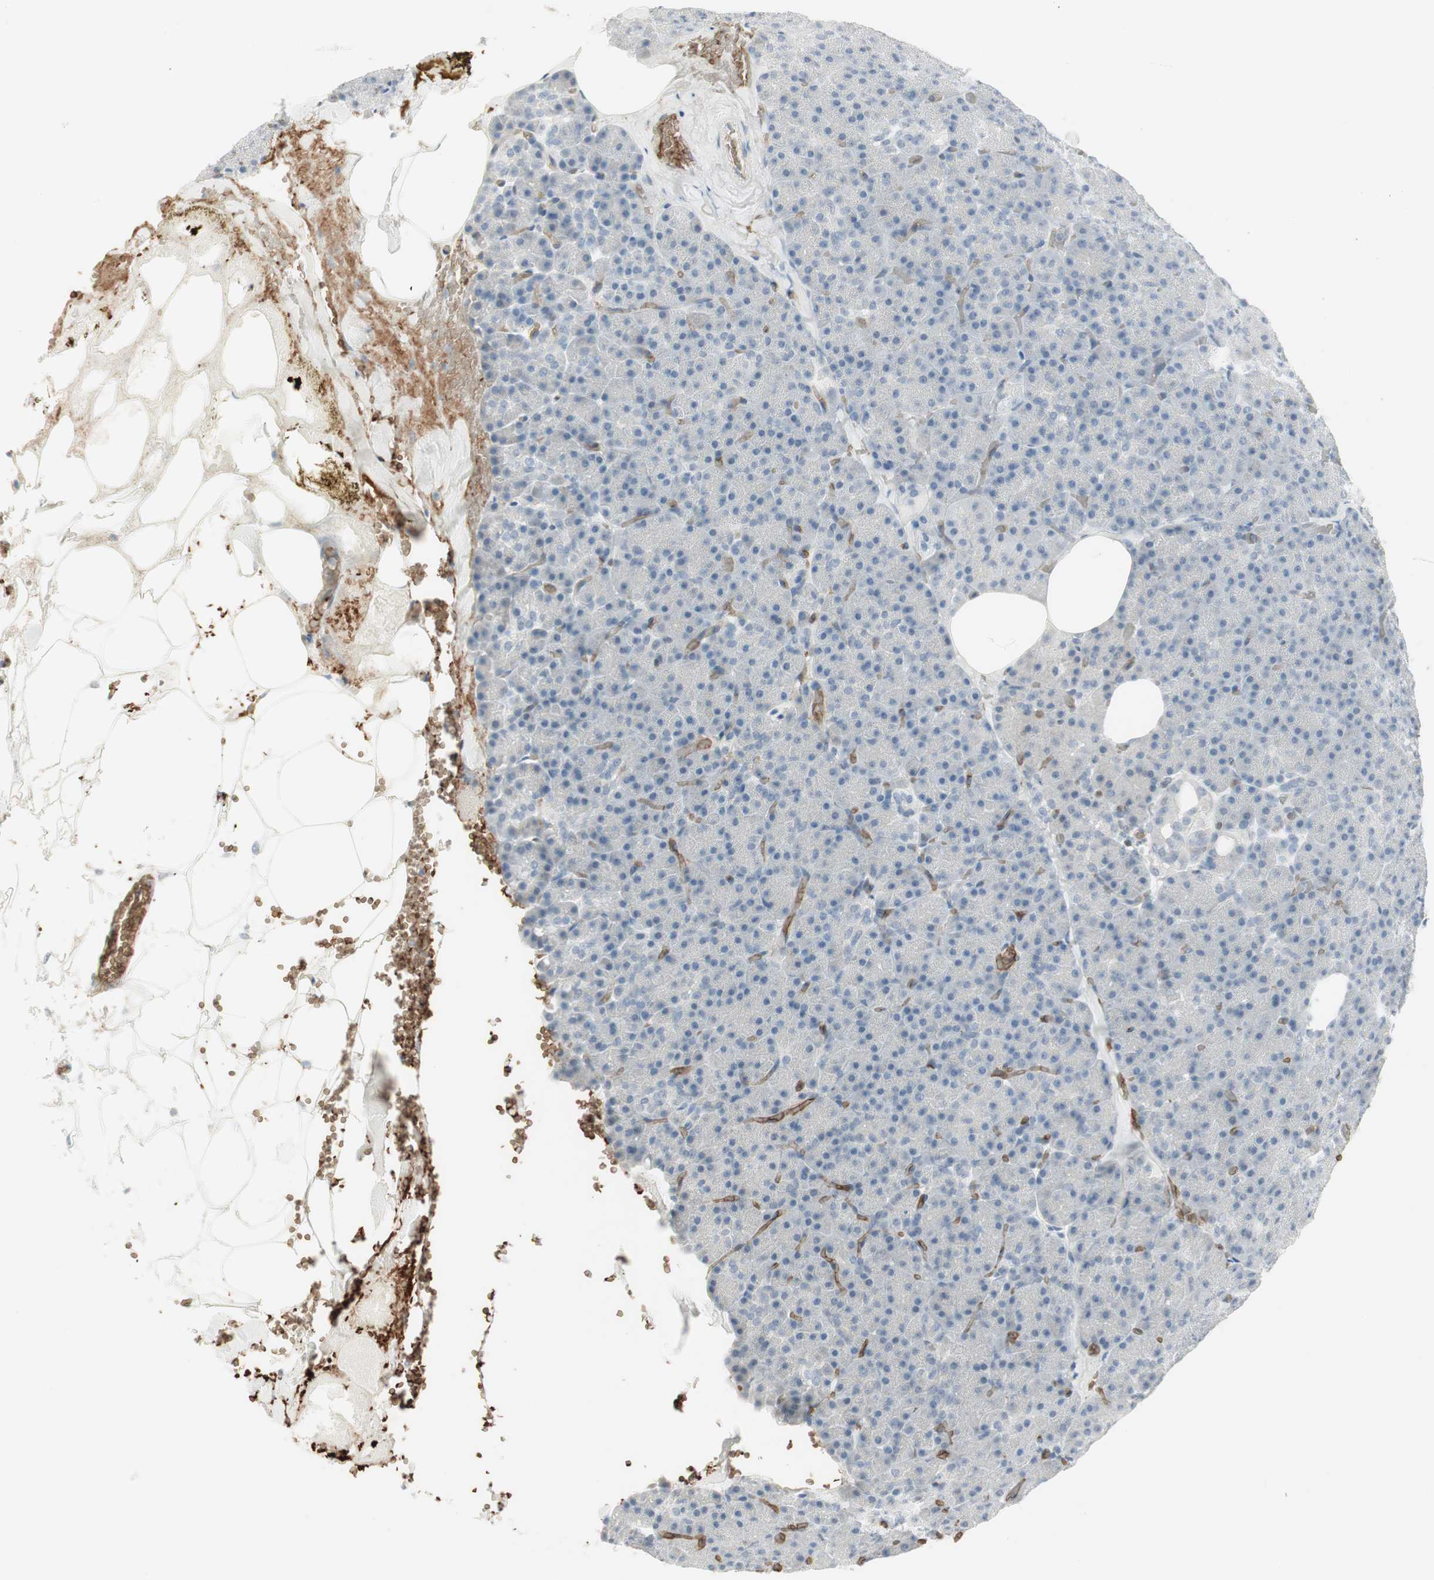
{"staining": {"intensity": "negative", "quantity": "none", "location": "none"}, "tissue": "pancreas", "cell_type": "Exocrine glandular cells", "image_type": "normal", "snomed": [{"axis": "morphology", "description": "Normal tissue, NOS"}, {"axis": "topography", "description": "Pancreas"}], "caption": "Immunohistochemistry image of unremarkable pancreas stained for a protein (brown), which displays no staining in exocrine glandular cells. The staining is performed using DAB brown chromogen with nuclei counter-stained in using hematoxylin.", "gene": "MAP4K1", "patient": {"sex": "female", "age": 35}}